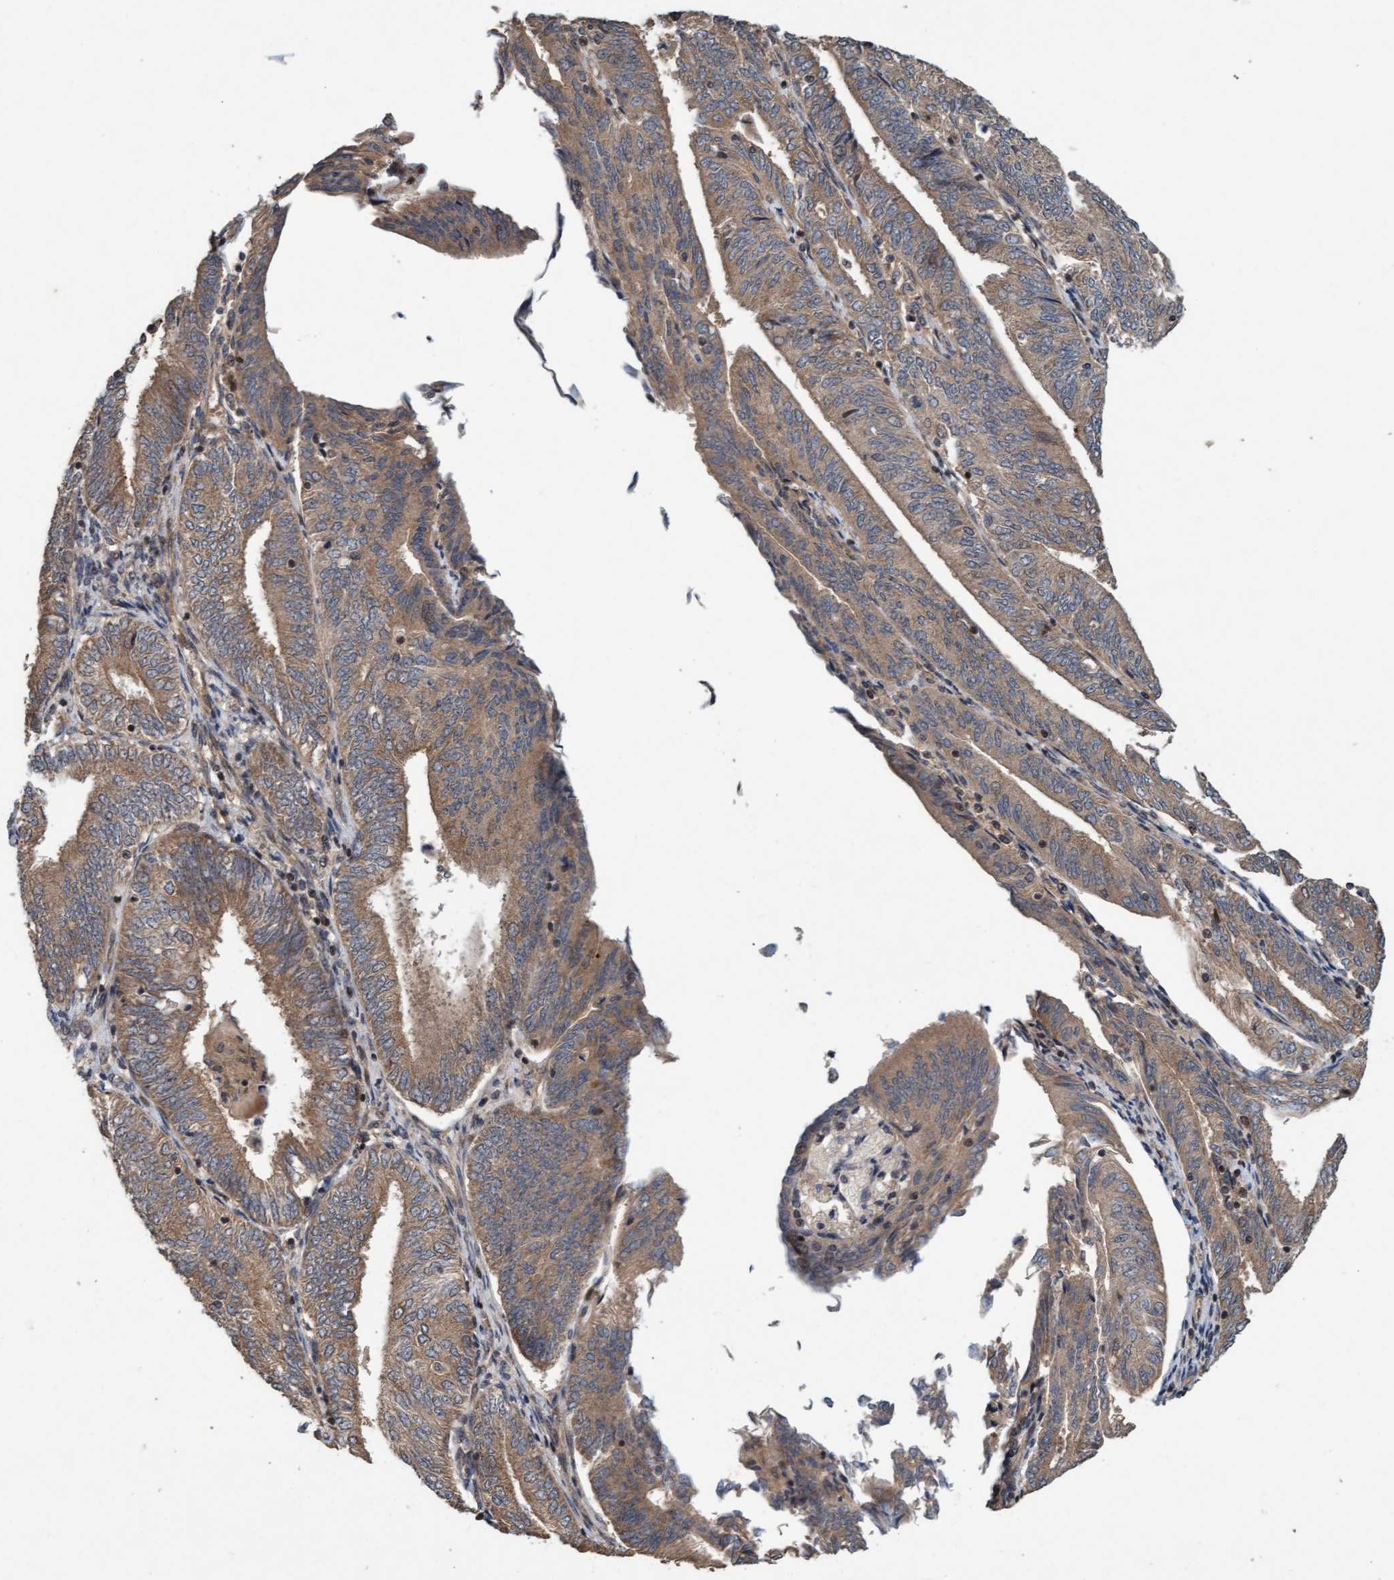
{"staining": {"intensity": "weak", "quantity": ">75%", "location": "cytoplasmic/membranous"}, "tissue": "endometrial cancer", "cell_type": "Tumor cells", "image_type": "cancer", "snomed": [{"axis": "morphology", "description": "Adenocarcinoma, NOS"}, {"axis": "topography", "description": "Endometrium"}], "caption": "Immunohistochemistry (IHC) (DAB) staining of human endometrial cancer (adenocarcinoma) demonstrates weak cytoplasmic/membranous protein expression in about >75% of tumor cells. The staining was performed using DAB, with brown indicating positive protein expression. Nuclei are stained blue with hematoxylin.", "gene": "MLXIP", "patient": {"sex": "female", "age": 58}}